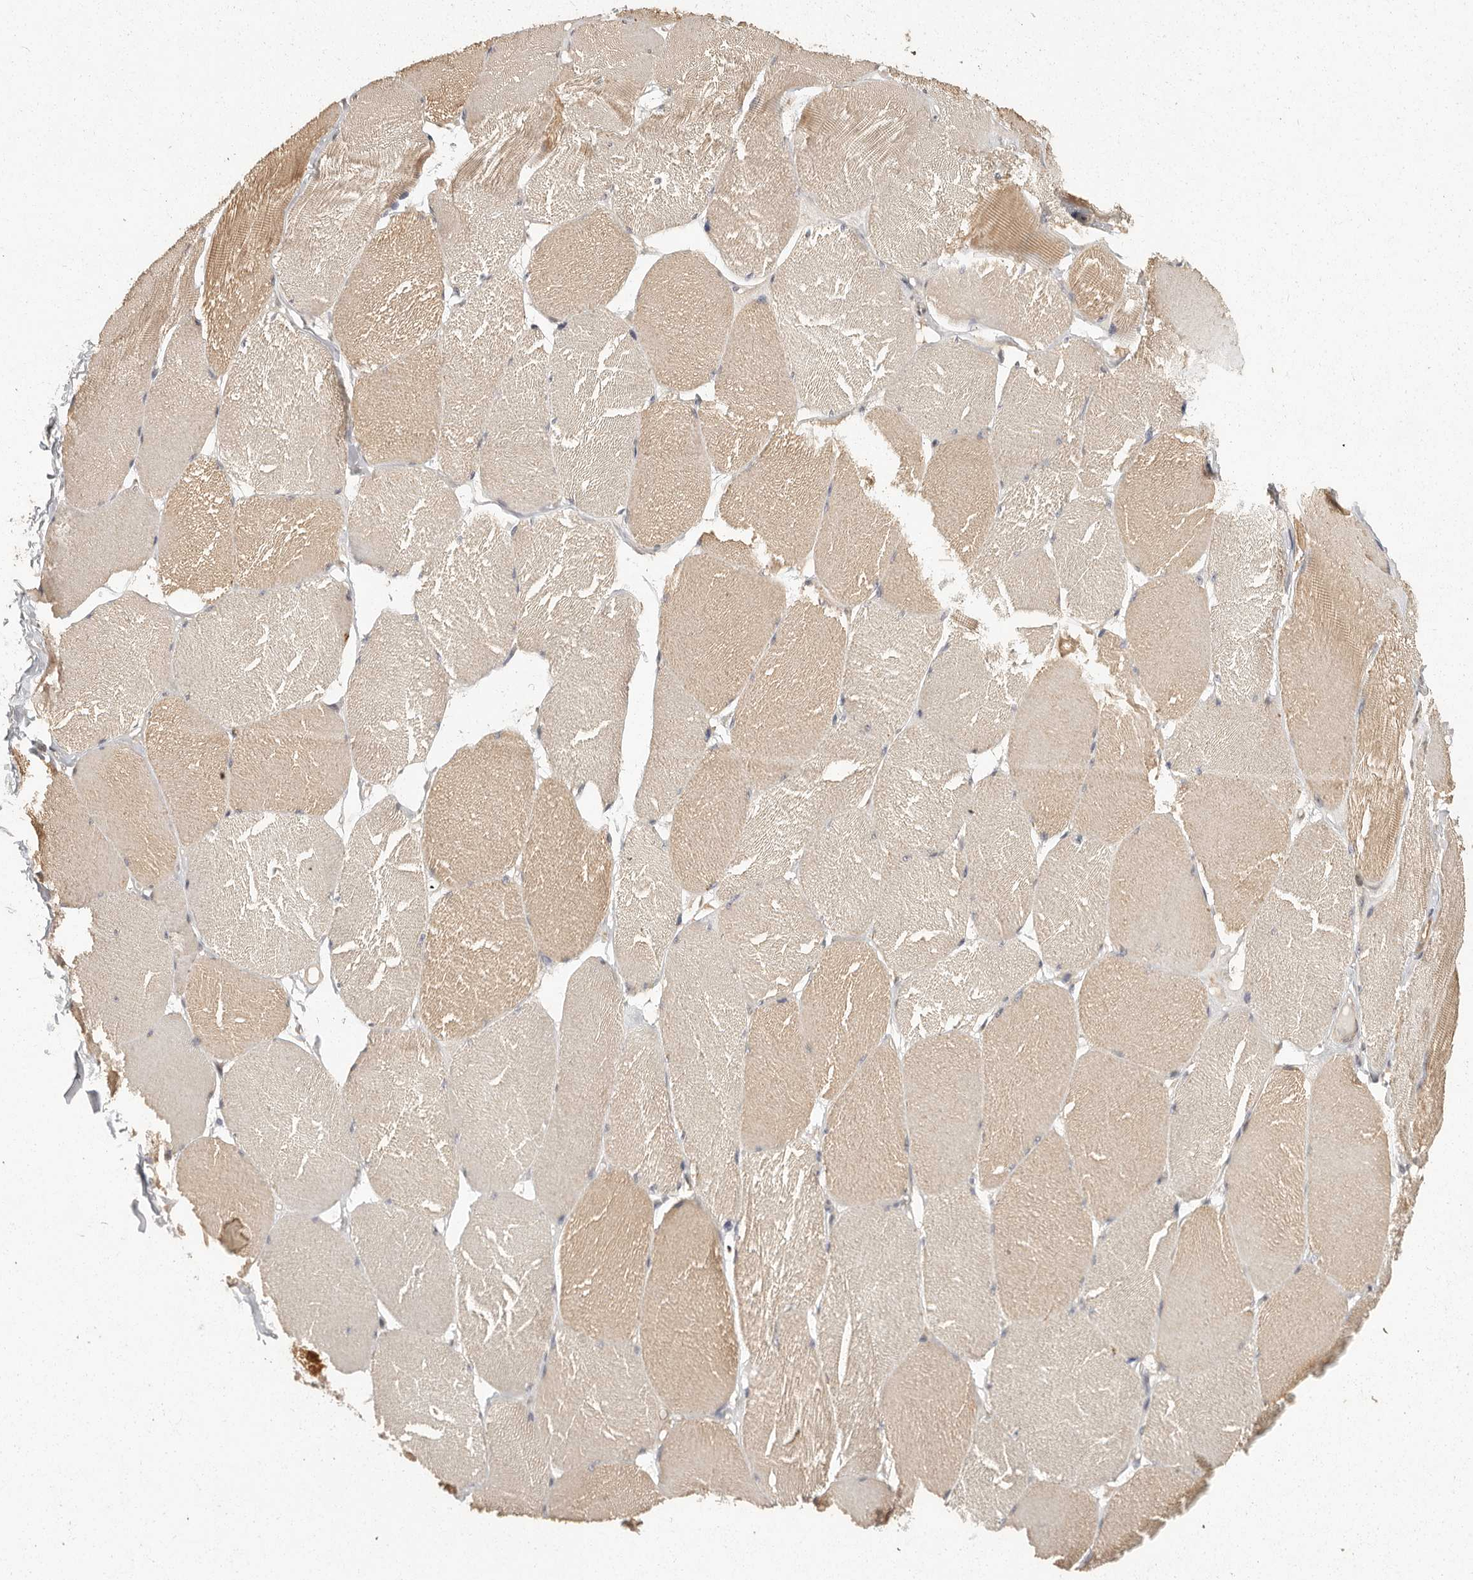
{"staining": {"intensity": "weak", "quantity": "25%-75%", "location": "cytoplasmic/membranous"}, "tissue": "skeletal muscle", "cell_type": "Myocytes", "image_type": "normal", "snomed": [{"axis": "morphology", "description": "Normal tissue, NOS"}, {"axis": "topography", "description": "Skin"}, {"axis": "topography", "description": "Skeletal muscle"}], "caption": "Immunohistochemical staining of normal human skeletal muscle demonstrates weak cytoplasmic/membranous protein positivity in approximately 25%-75% of myocytes. The protein is shown in brown color, while the nuclei are stained blue.", "gene": "BAIAP2", "patient": {"sex": "male", "age": 83}}